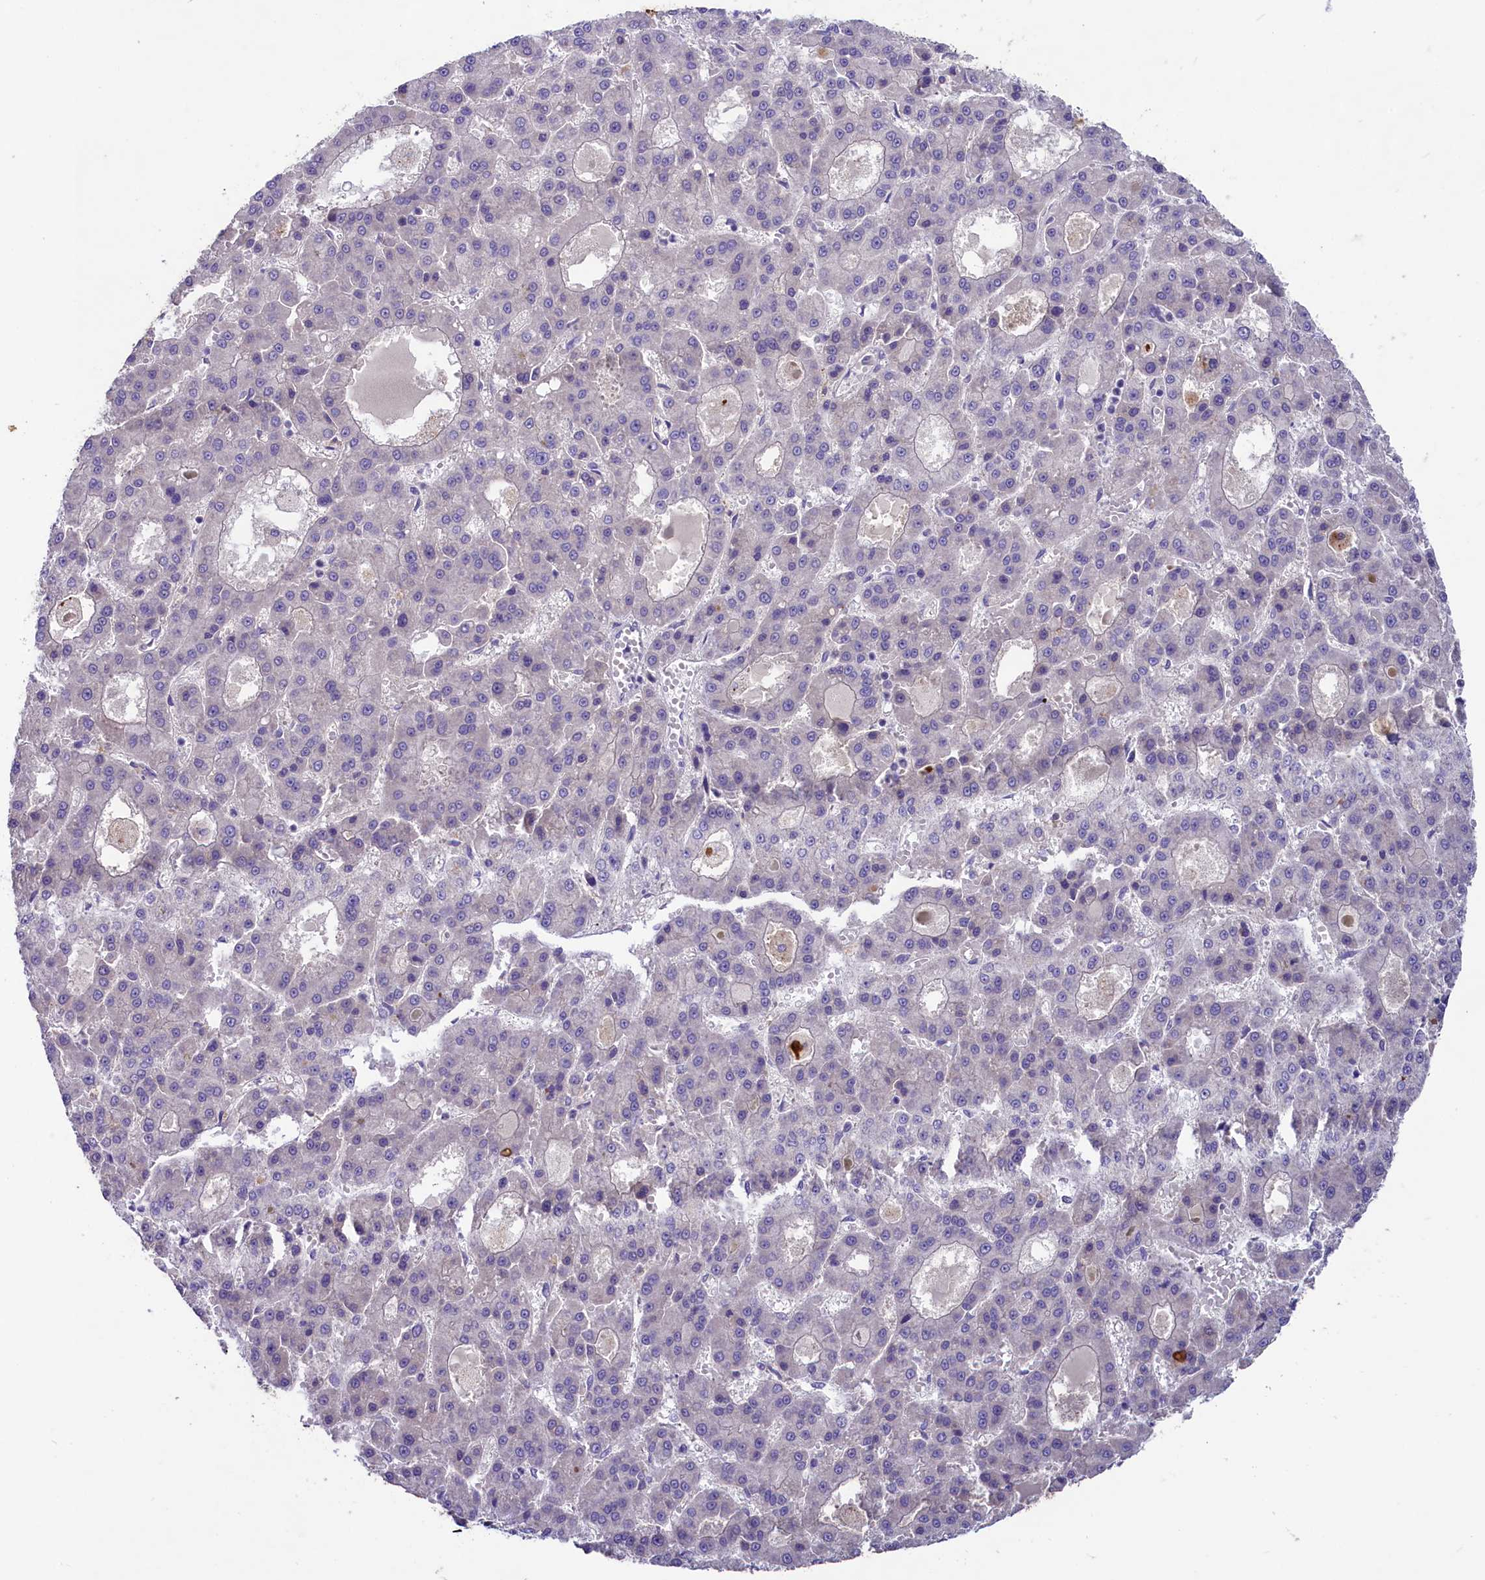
{"staining": {"intensity": "negative", "quantity": "none", "location": "none"}, "tissue": "liver cancer", "cell_type": "Tumor cells", "image_type": "cancer", "snomed": [{"axis": "morphology", "description": "Carcinoma, Hepatocellular, NOS"}, {"axis": "topography", "description": "Liver"}], "caption": "High magnification brightfield microscopy of liver hepatocellular carcinoma stained with DAB (brown) and counterstained with hematoxylin (blue): tumor cells show no significant staining.", "gene": "CD99L2", "patient": {"sex": "male", "age": 70}}